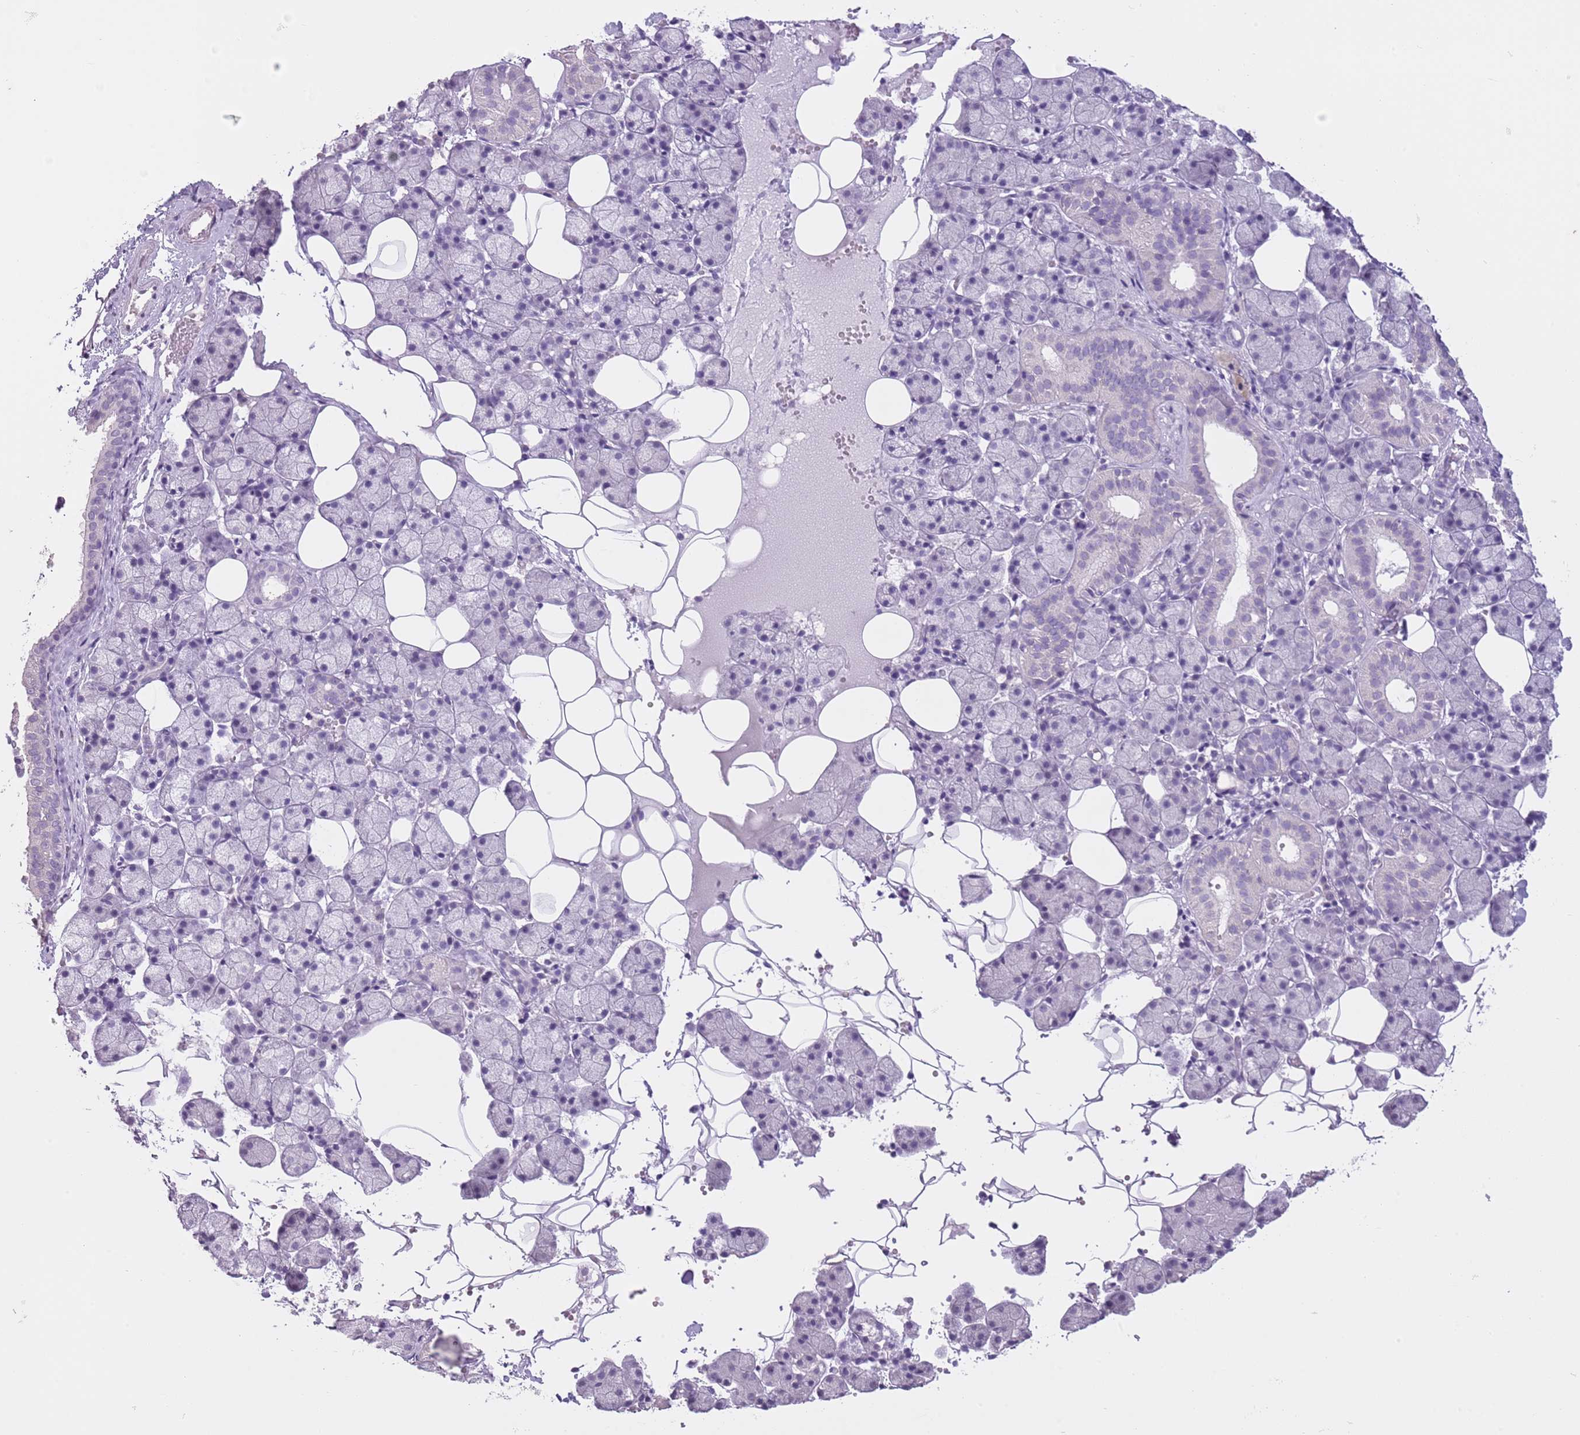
{"staining": {"intensity": "negative", "quantity": "none", "location": "none"}, "tissue": "salivary gland", "cell_type": "Glandular cells", "image_type": "normal", "snomed": [{"axis": "morphology", "description": "Normal tissue, NOS"}, {"axis": "topography", "description": "Salivary gland"}], "caption": "Glandular cells show no significant protein staining in unremarkable salivary gland.", "gene": "SLC35E3", "patient": {"sex": "female", "age": 33}}